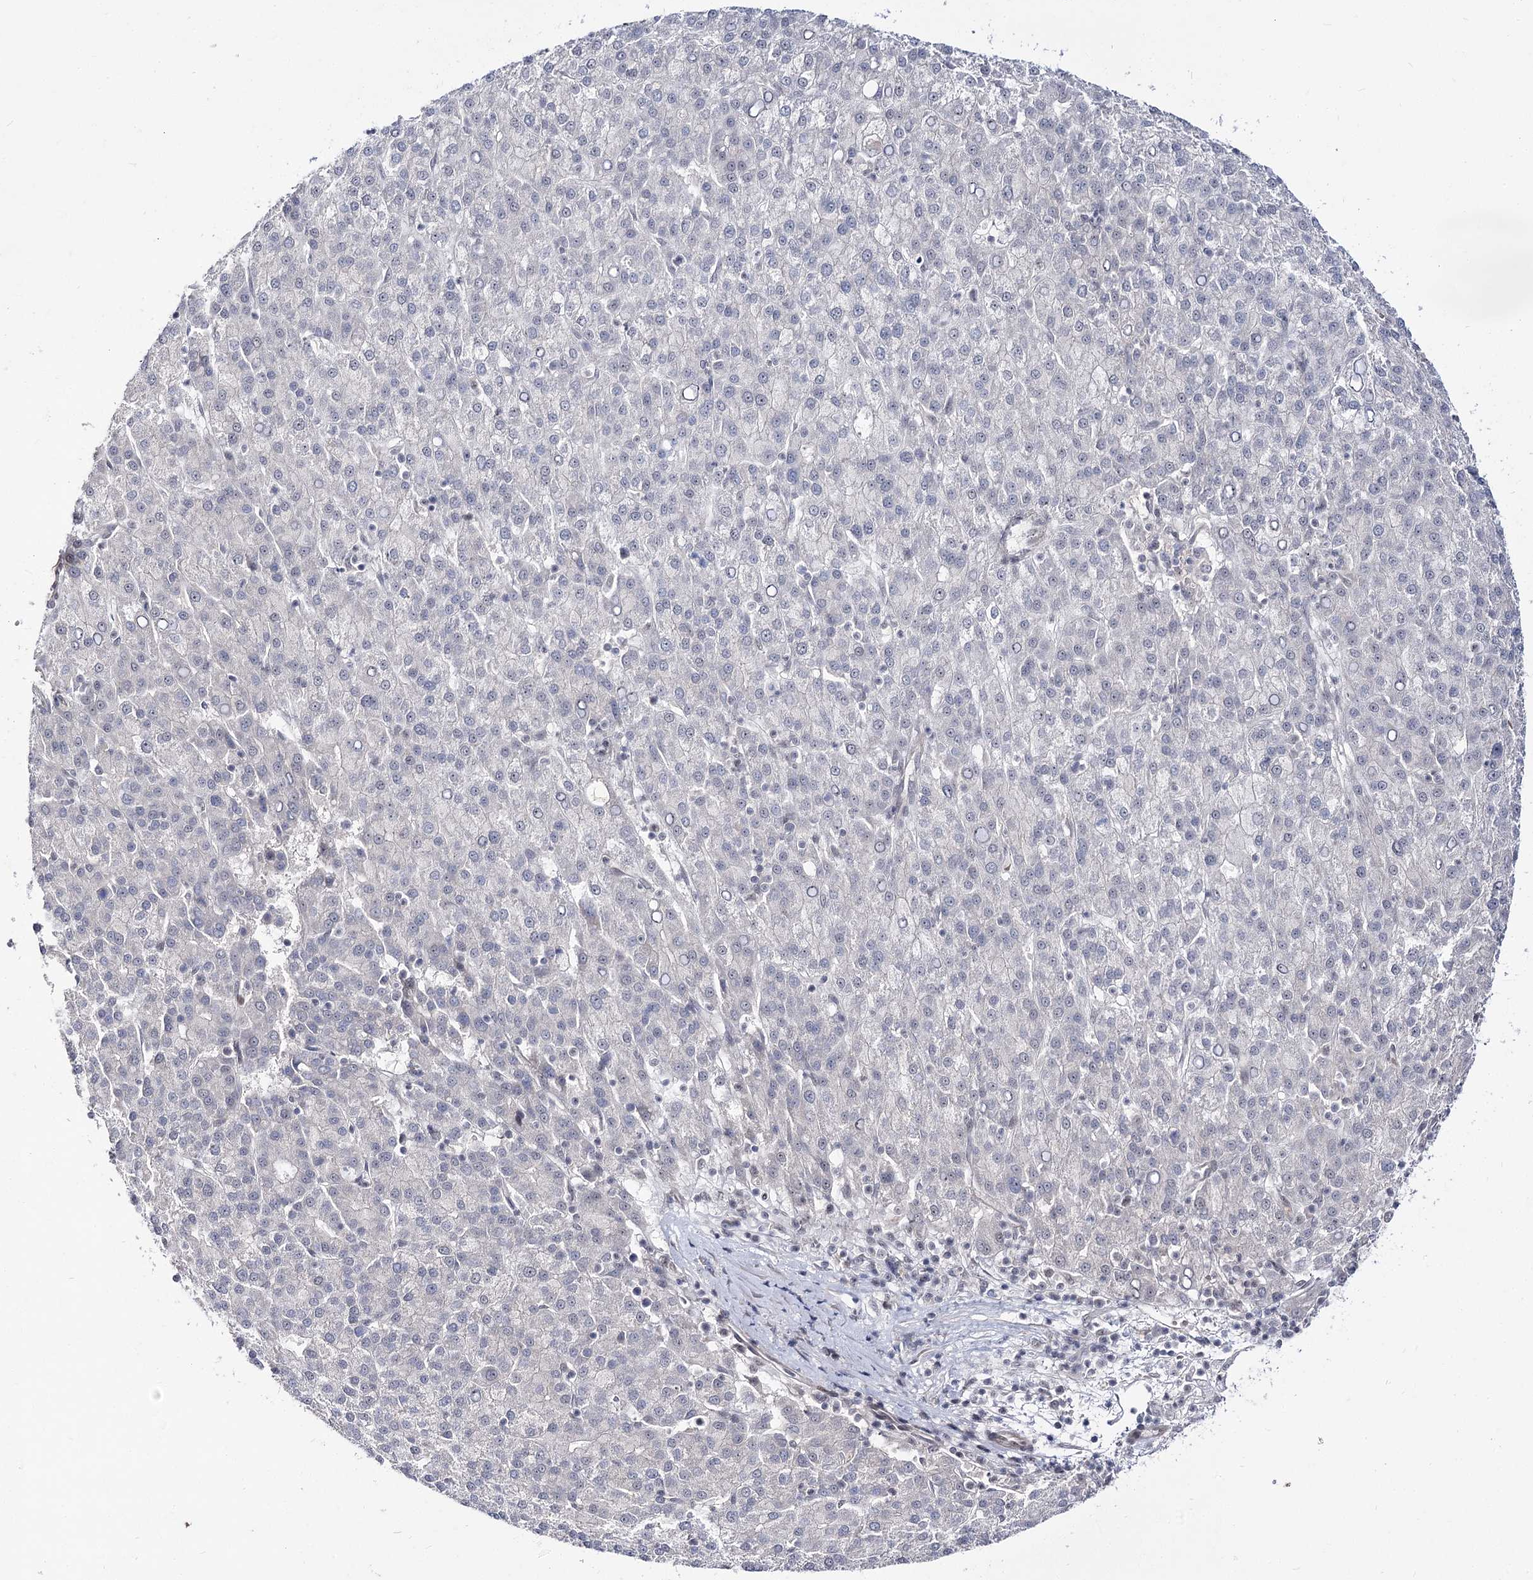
{"staining": {"intensity": "negative", "quantity": "none", "location": "none"}, "tissue": "liver cancer", "cell_type": "Tumor cells", "image_type": "cancer", "snomed": [{"axis": "morphology", "description": "Carcinoma, Hepatocellular, NOS"}, {"axis": "topography", "description": "Liver"}], "caption": "Immunohistochemical staining of hepatocellular carcinoma (liver) displays no significant expression in tumor cells.", "gene": "RRP9", "patient": {"sex": "female", "age": 58}}